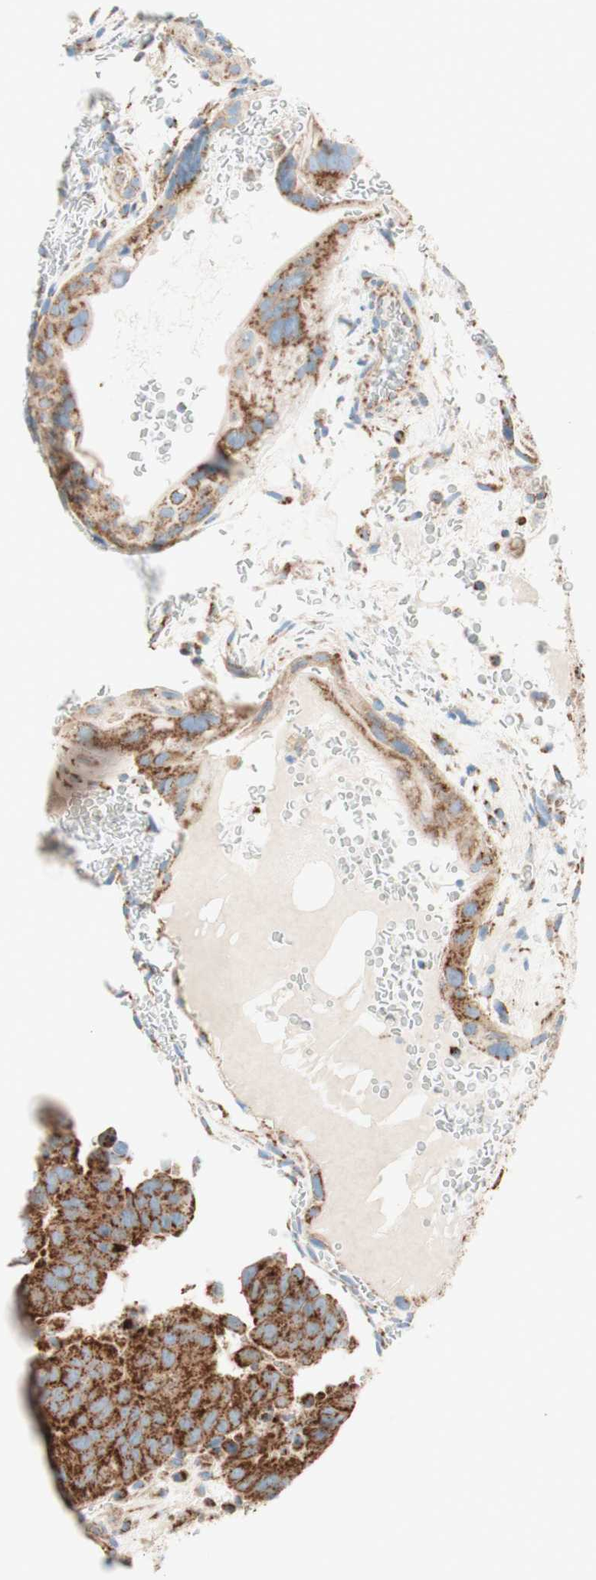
{"staining": {"intensity": "strong", "quantity": ">75%", "location": "cytoplasmic/membranous"}, "tissue": "testis cancer", "cell_type": "Tumor cells", "image_type": "cancer", "snomed": [{"axis": "morphology", "description": "Seminoma, NOS"}, {"axis": "morphology", "description": "Carcinoma, Embryonal, NOS"}, {"axis": "topography", "description": "Testis"}], "caption": "Protein expression analysis of embryonal carcinoma (testis) demonstrates strong cytoplasmic/membranous expression in approximately >75% of tumor cells. (DAB IHC with brightfield microscopy, high magnification).", "gene": "TOMM20", "patient": {"sex": "male", "age": 52}}